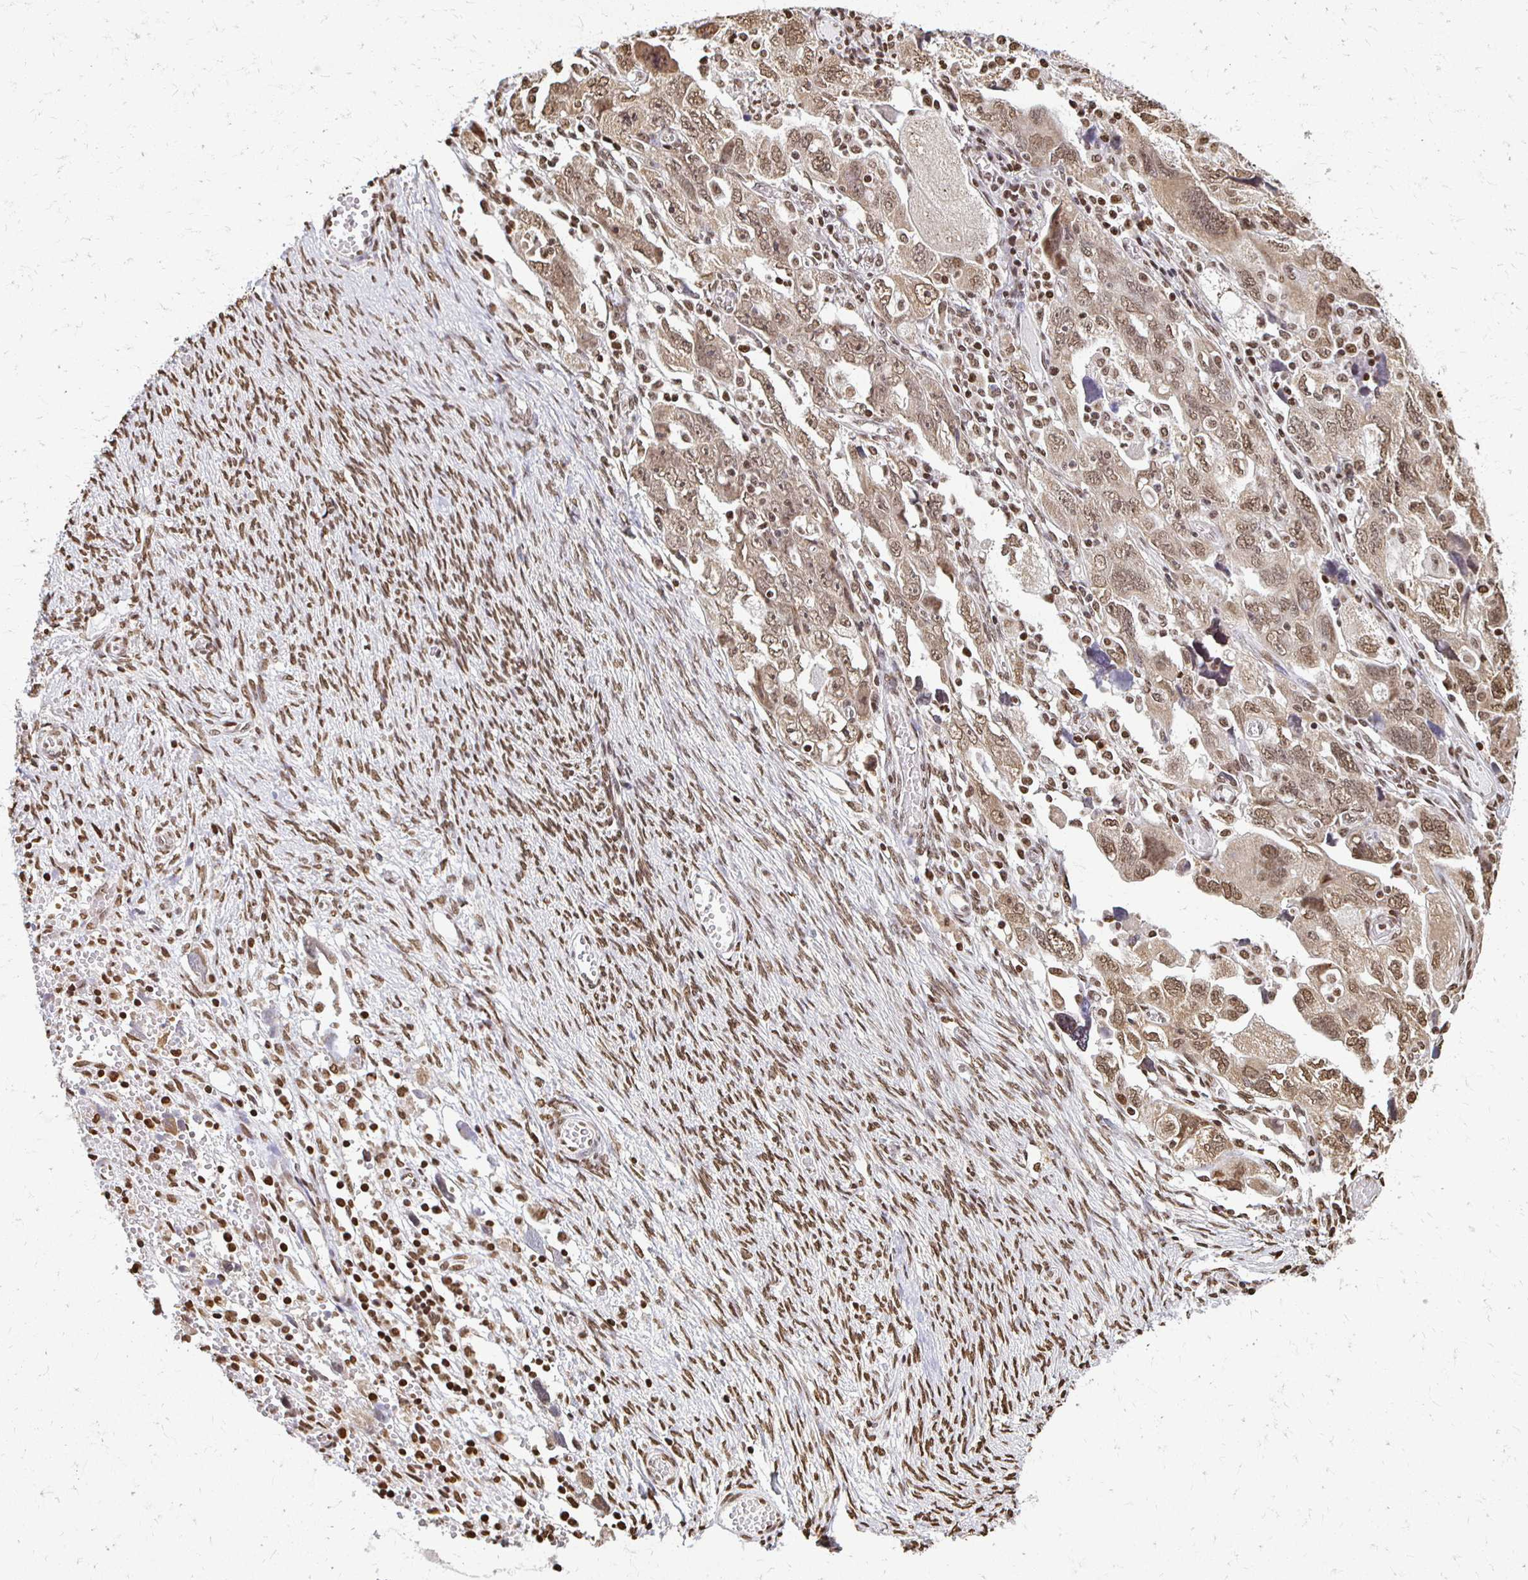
{"staining": {"intensity": "moderate", "quantity": ">75%", "location": "cytoplasmic/membranous,nuclear"}, "tissue": "ovarian cancer", "cell_type": "Tumor cells", "image_type": "cancer", "snomed": [{"axis": "morphology", "description": "Carcinoma, NOS"}, {"axis": "morphology", "description": "Cystadenocarcinoma, serous, NOS"}, {"axis": "topography", "description": "Ovary"}], "caption": "Immunohistochemical staining of ovarian carcinoma displays moderate cytoplasmic/membranous and nuclear protein expression in about >75% of tumor cells.", "gene": "HOXA9", "patient": {"sex": "female", "age": 69}}